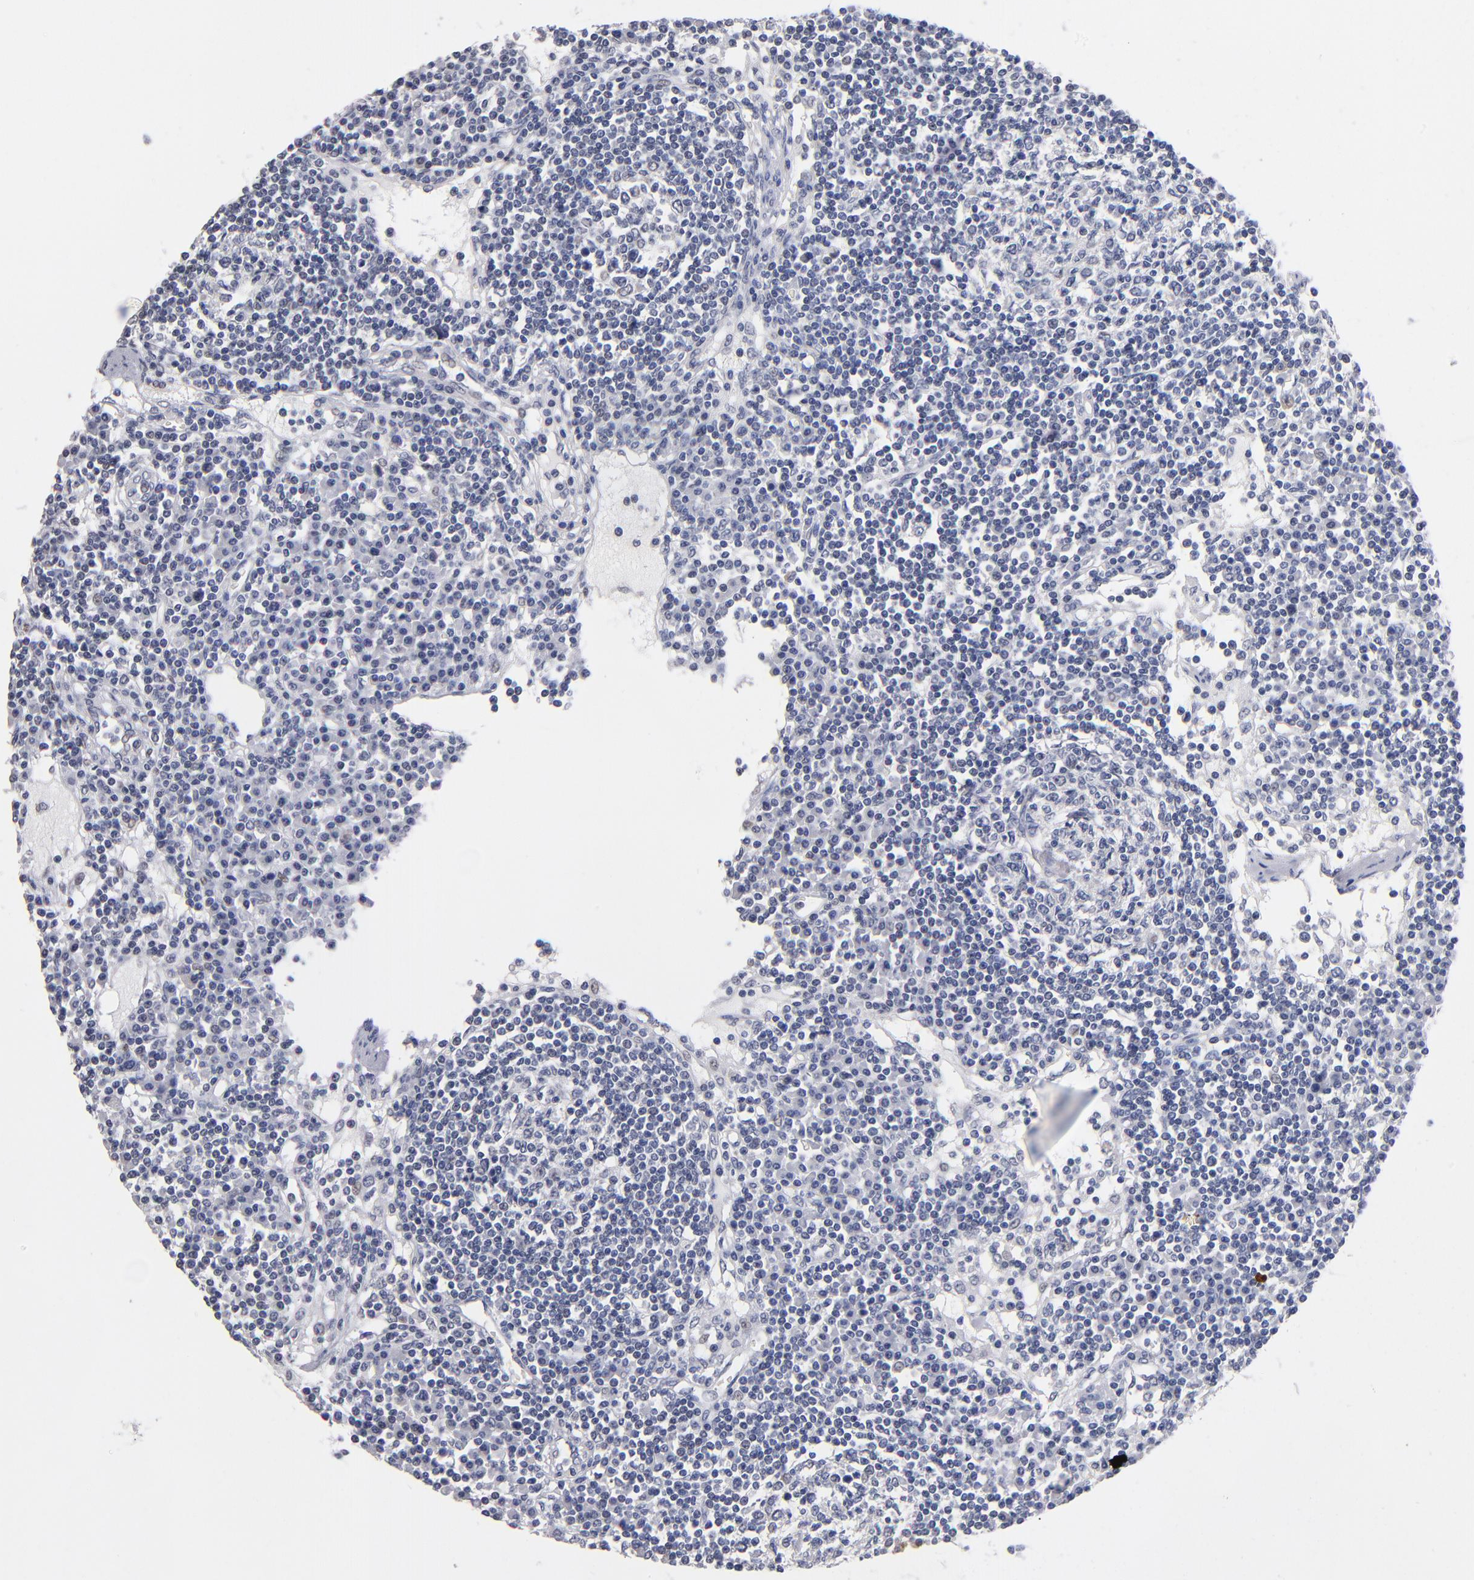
{"staining": {"intensity": "moderate", "quantity": "25%-75%", "location": "nuclear"}, "tissue": "lymph node", "cell_type": "Germinal center cells", "image_type": "normal", "snomed": [{"axis": "morphology", "description": "Normal tissue, NOS"}, {"axis": "topography", "description": "Lymph node"}], "caption": "Human lymph node stained for a protein (brown) displays moderate nuclear positive staining in about 25%-75% of germinal center cells.", "gene": "MN1", "patient": {"sex": "female", "age": 62}}